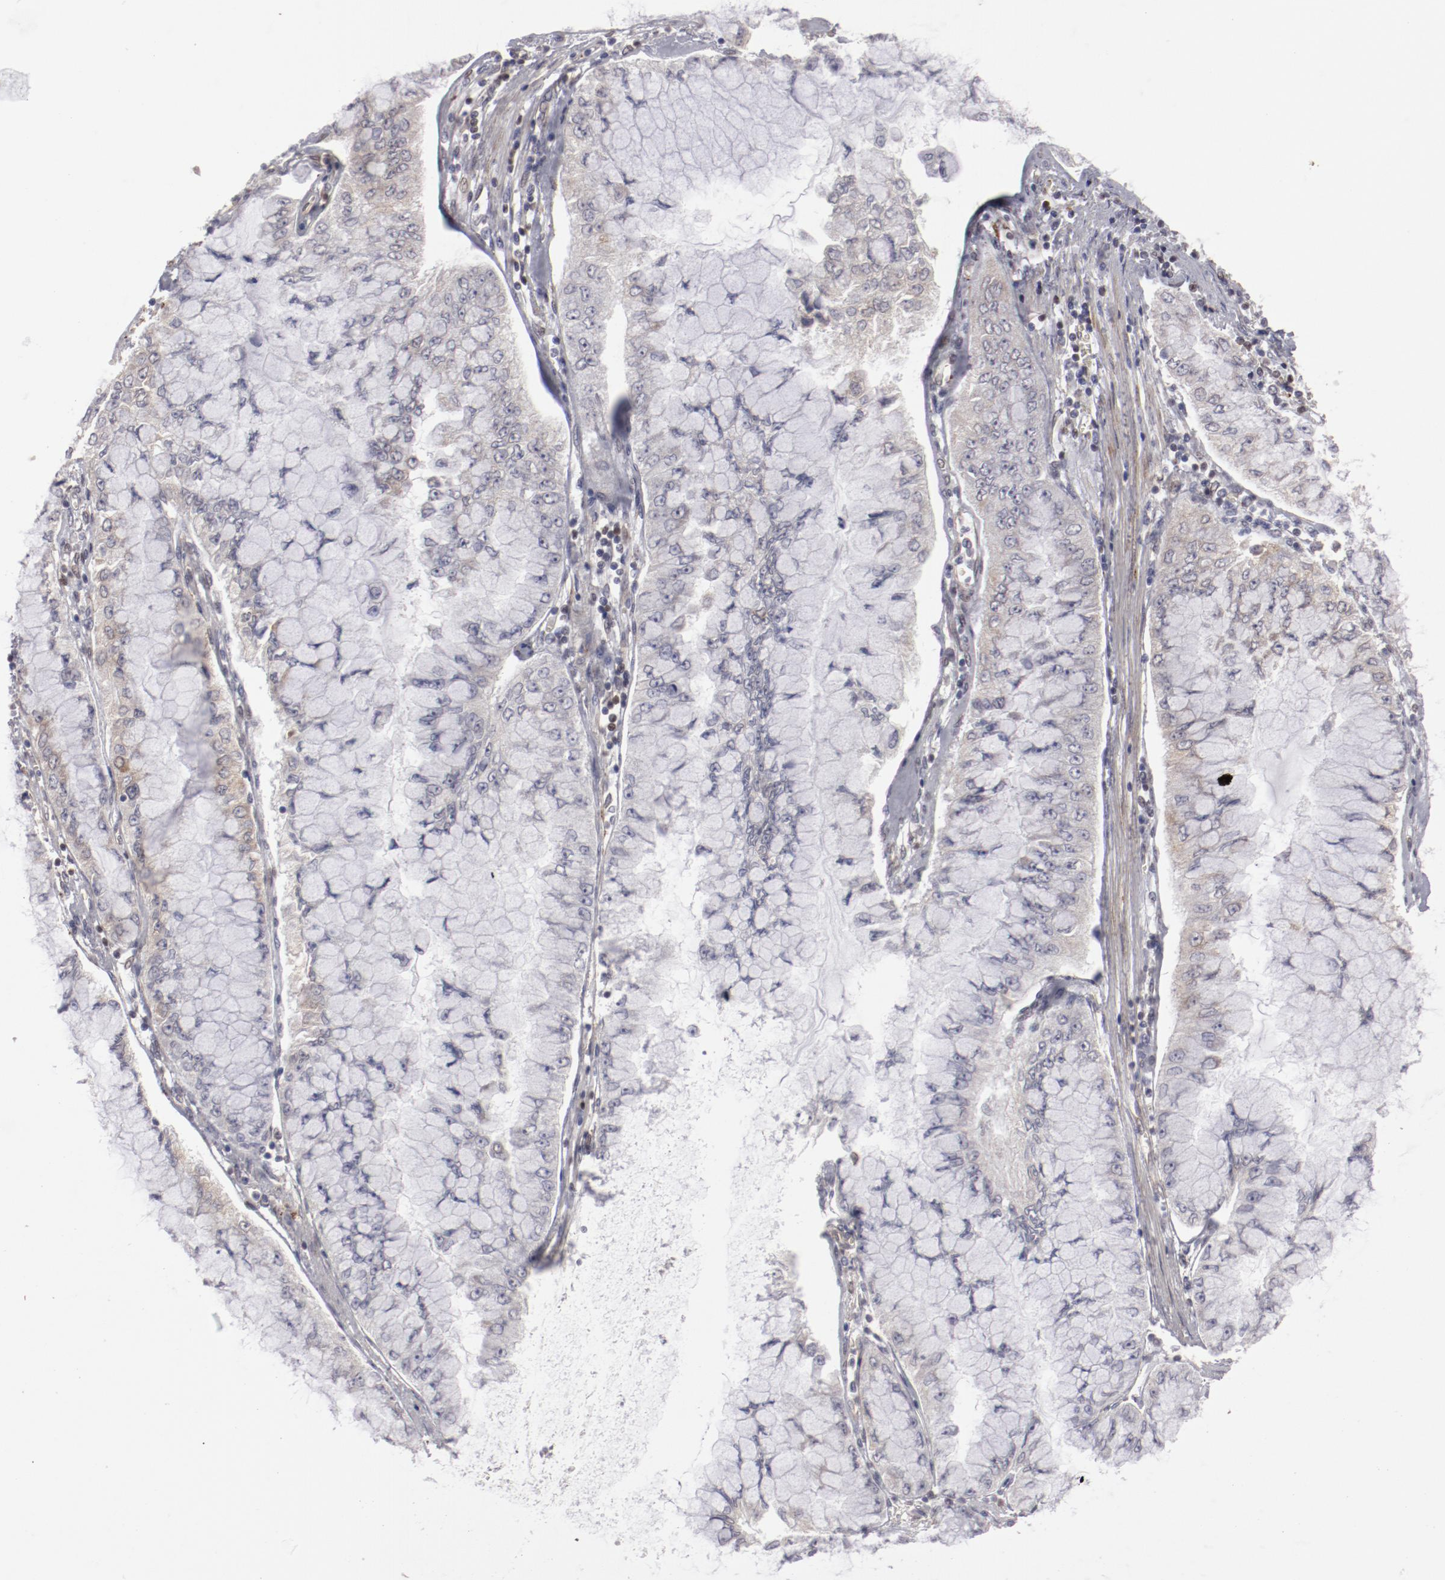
{"staining": {"intensity": "negative", "quantity": "none", "location": "none"}, "tissue": "liver cancer", "cell_type": "Tumor cells", "image_type": "cancer", "snomed": [{"axis": "morphology", "description": "Cholangiocarcinoma"}, {"axis": "topography", "description": "Liver"}], "caption": "Histopathology image shows no protein staining in tumor cells of liver cholangiocarcinoma tissue.", "gene": "LEF1", "patient": {"sex": "female", "age": 79}}